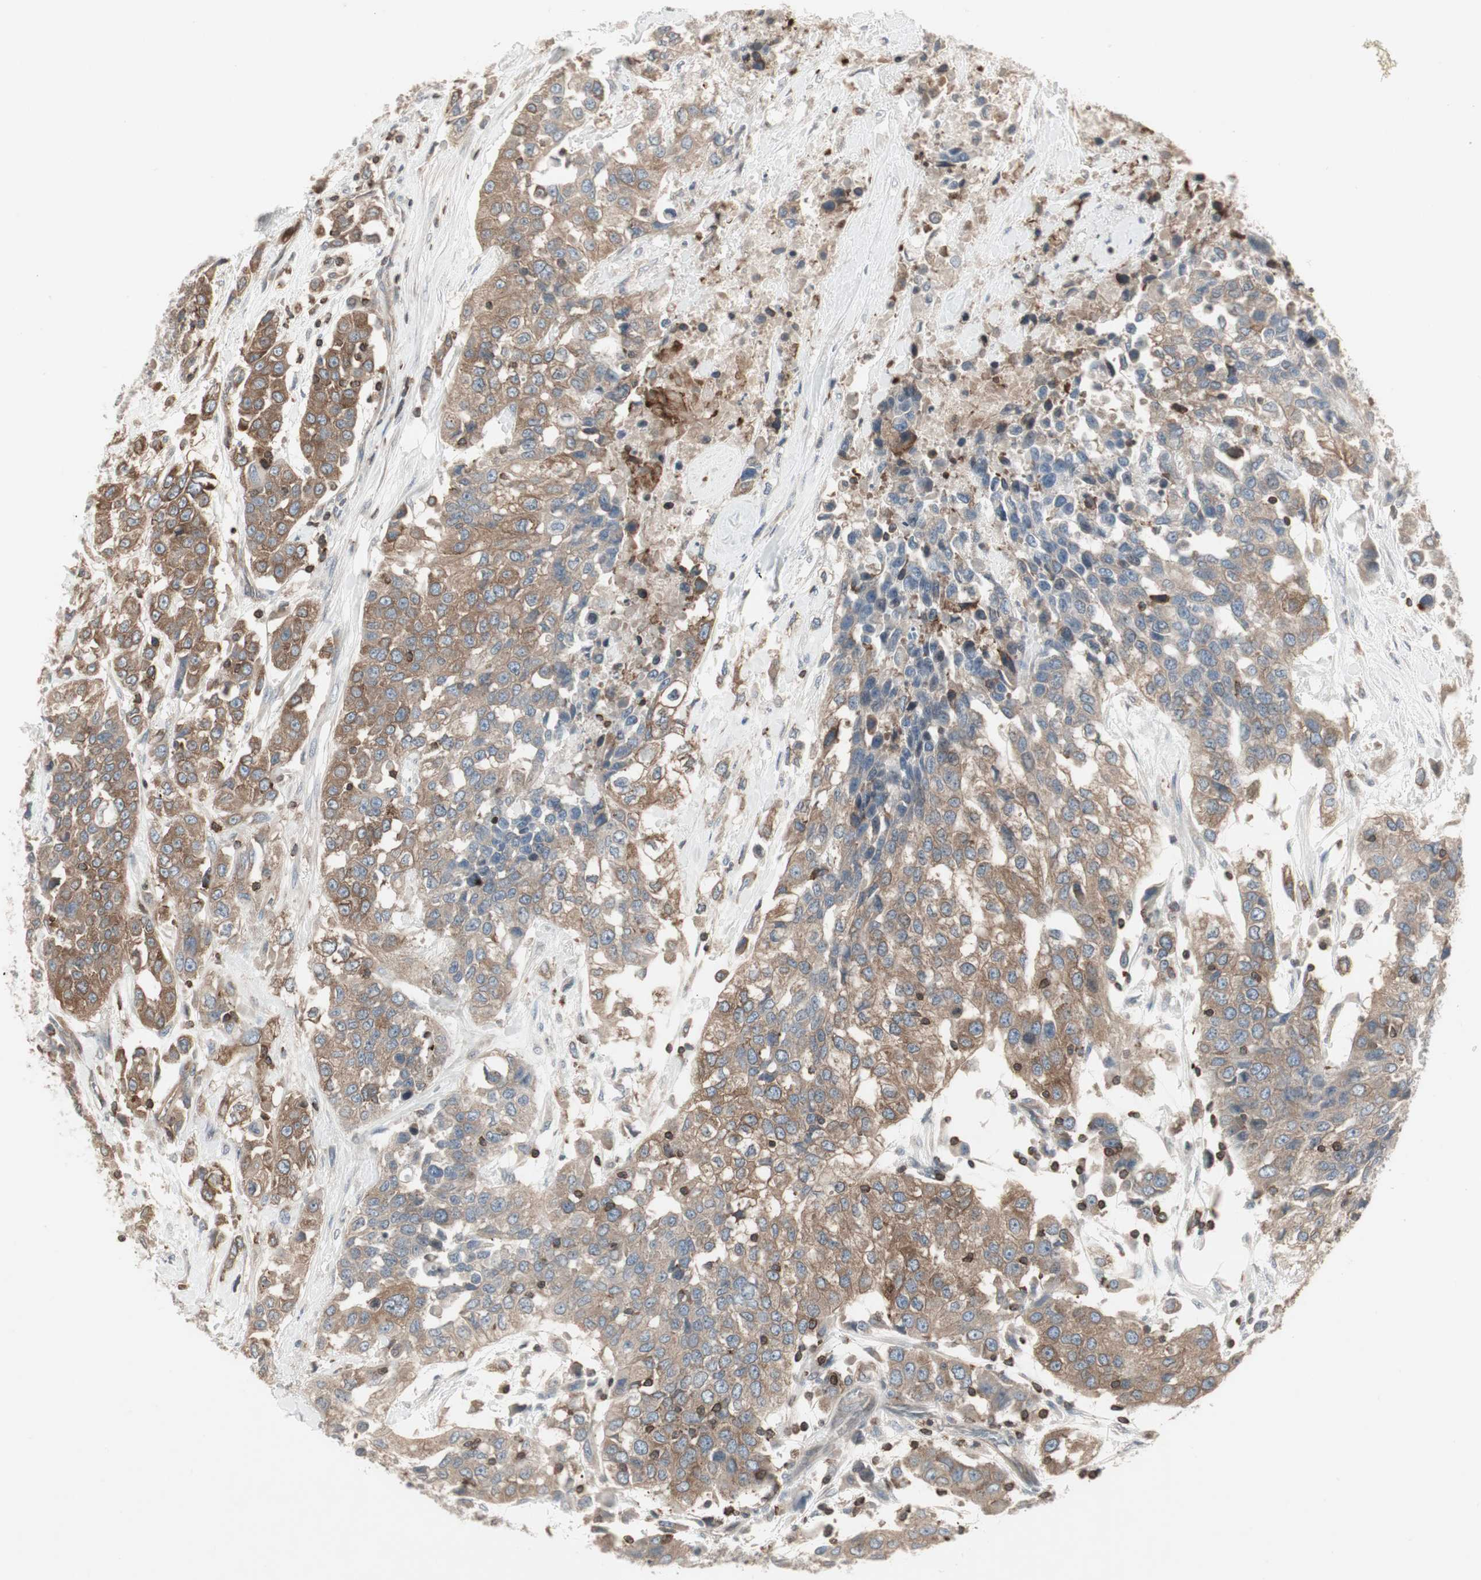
{"staining": {"intensity": "moderate", "quantity": "25%-75%", "location": "cytoplasmic/membranous"}, "tissue": "urothelial cancer", "cell_type": "Tumor cells", "image_type": "cancer", "snomed": [{"axis": "morphology", "description": "Urothelial carcinoma, High grade"}, {"axis": "topography", "description": "Urinary bladder"}], "caption": "Approximately 25%-75% of tumor cells in human urothelial cancer exhibit moderate cytoplasmic/membranous protein staining as visualized by brown immunohistochemical staining.", "gene": "ARHGEF1", "patient": {"sex": "female", "age": 80}}